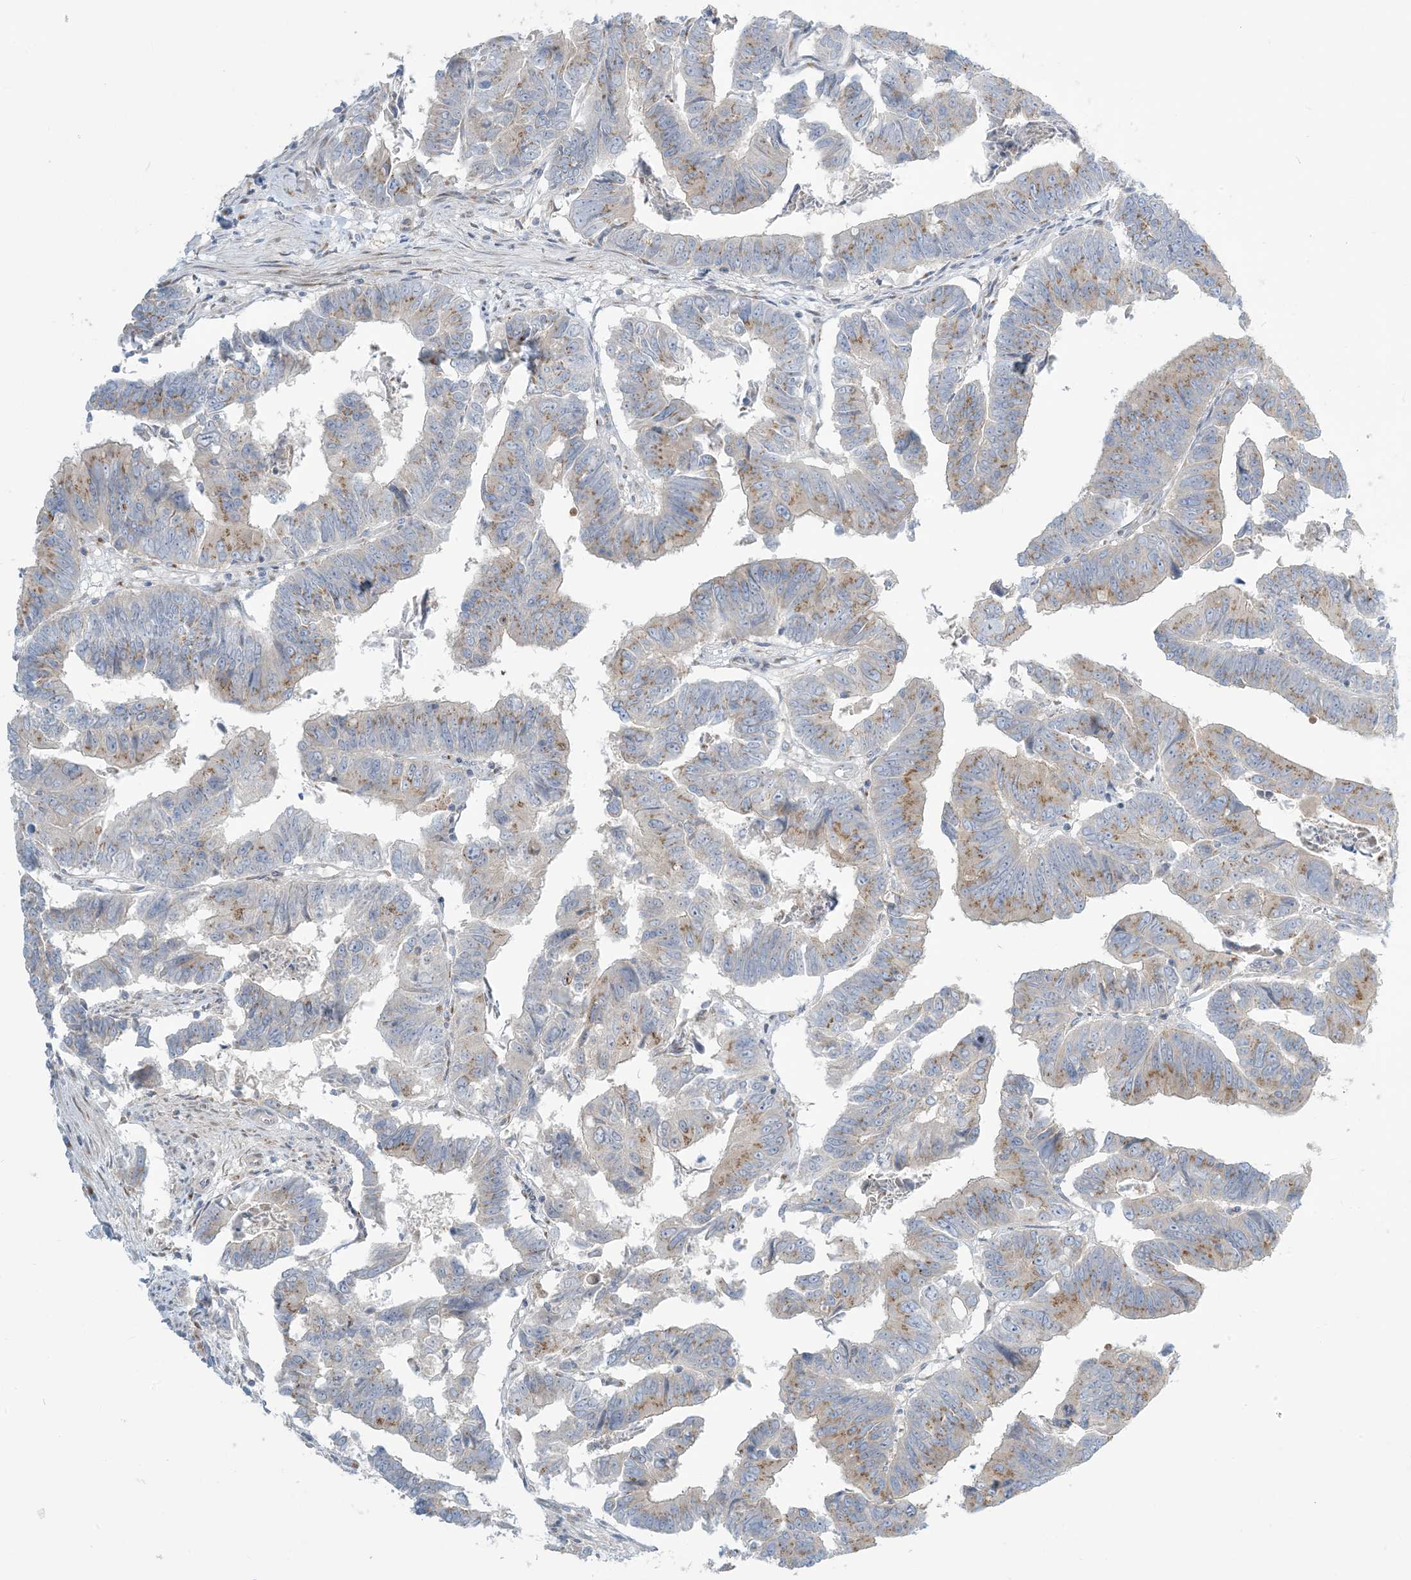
{"staining": {"intensity": "moderate", "quantity": "25%-75%", "location": "cytoplasmic/membranous"}, "tissue": "colorectal cancer", "cell_type": "Tumor cells", "image_type": "cancer", "snomed": [{"axis": "morphology", "description": "Adenocarcinoma, NOS"}, {"axis": "topography", "description": "Rectum"}], "caption": "IHC of colorectal cancer displays medium levels of moderate cytoplasmic/membranous staining in about 25%-75% of tumor cells.", "gene": "AFTPH", "patient": {"sex": "female", "age": 65}}